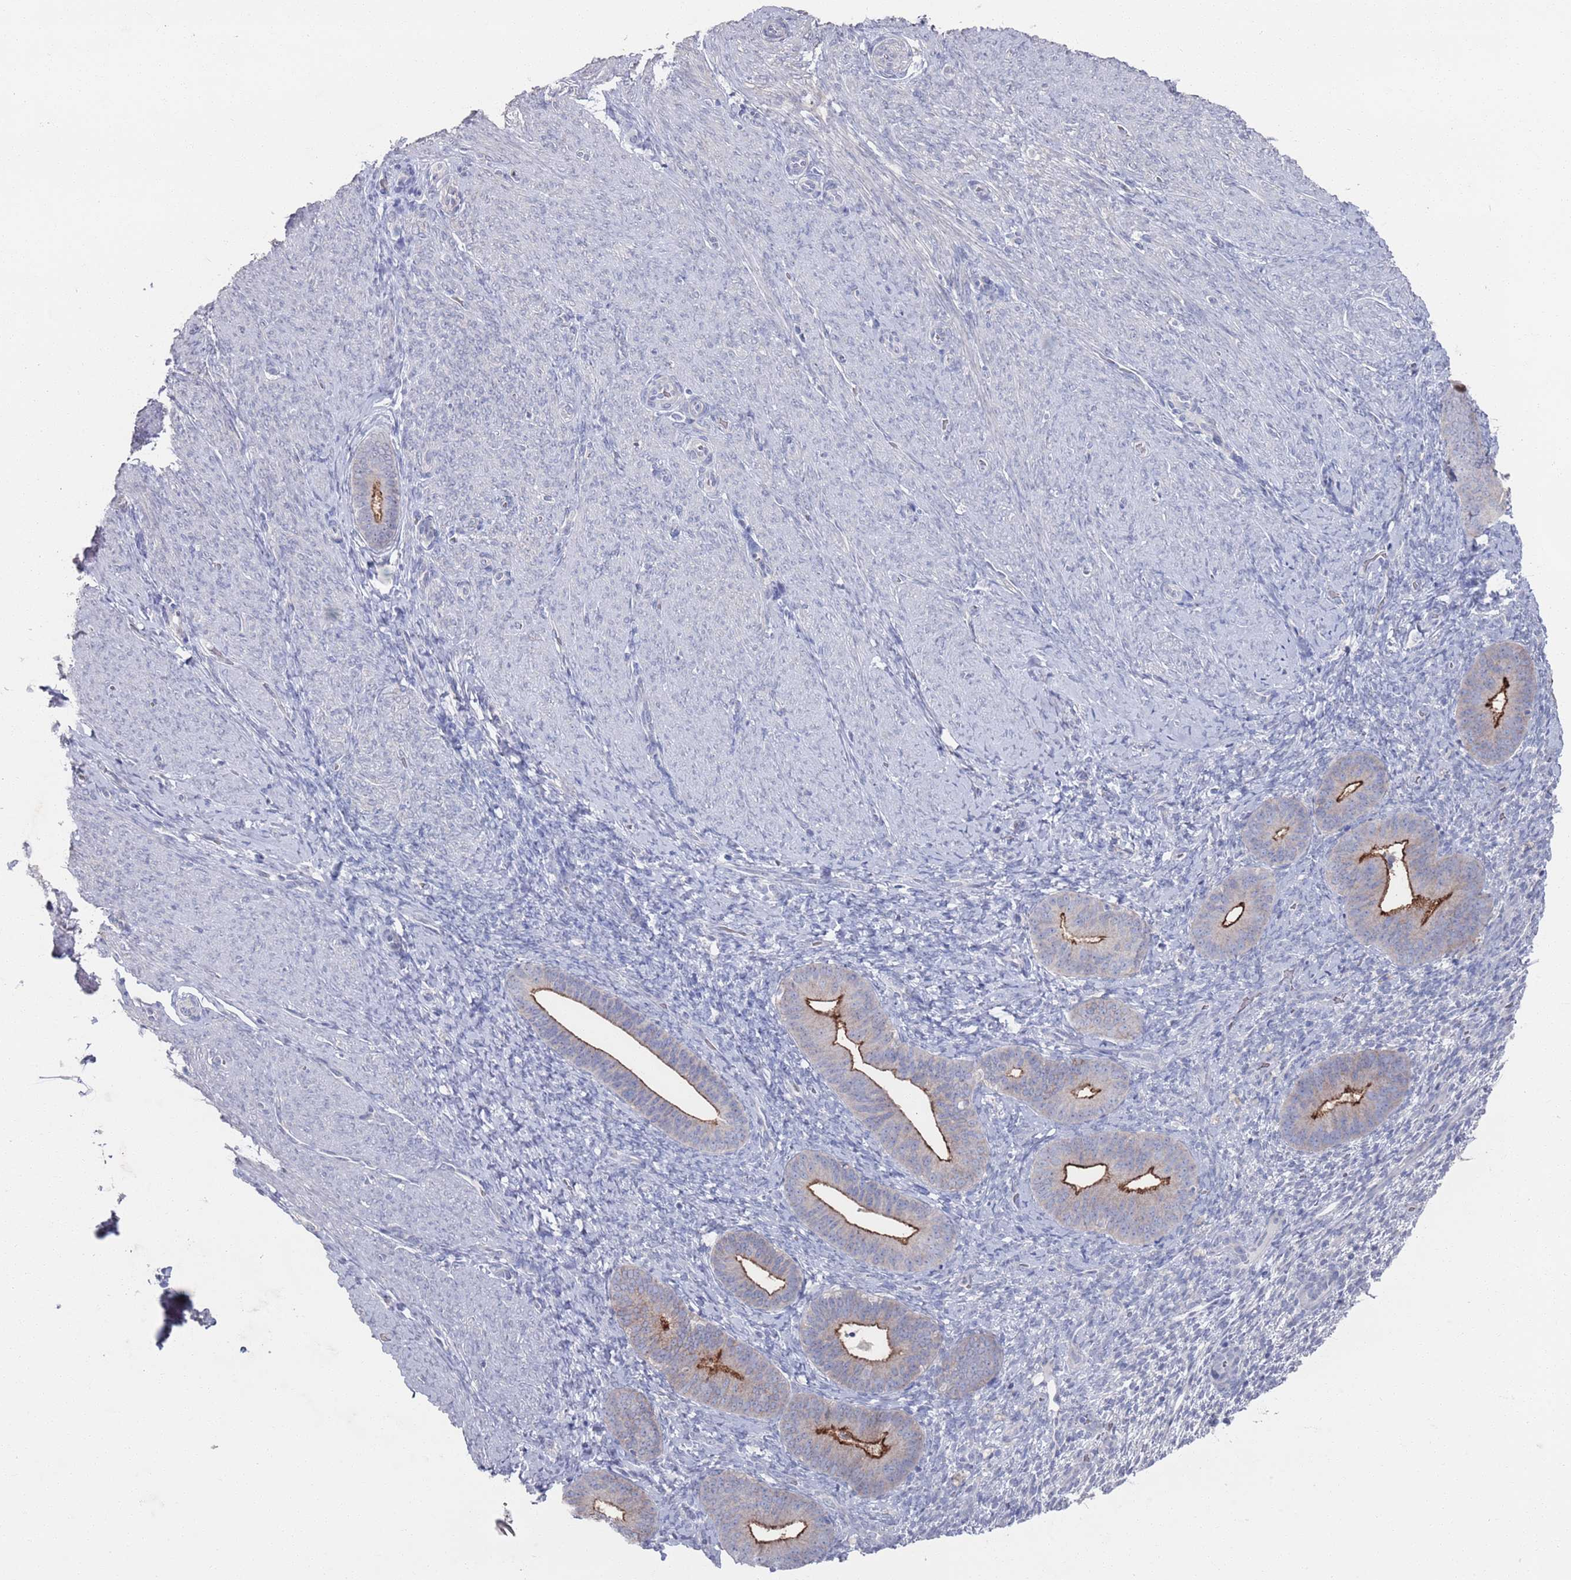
{"staining": {"intensity": "negative", "quantity": "none", "location": "none"}, "tissue": "endometrium", "cell_type": "Cells in endometrial stroma", "image_type": "normal", "snomed": [{"axis": "morphology", "description": "Normal tissue, NOS"}, {"axis": "topography", "description": "Endometrium"}], "caption": "Human endometrium stained for a protein using immunohistochemistry (IHC) exhibits no staining in cells in endometrial stroma.", "gene": "PROM2", "patient": {"sex": "female", "age": 65}}